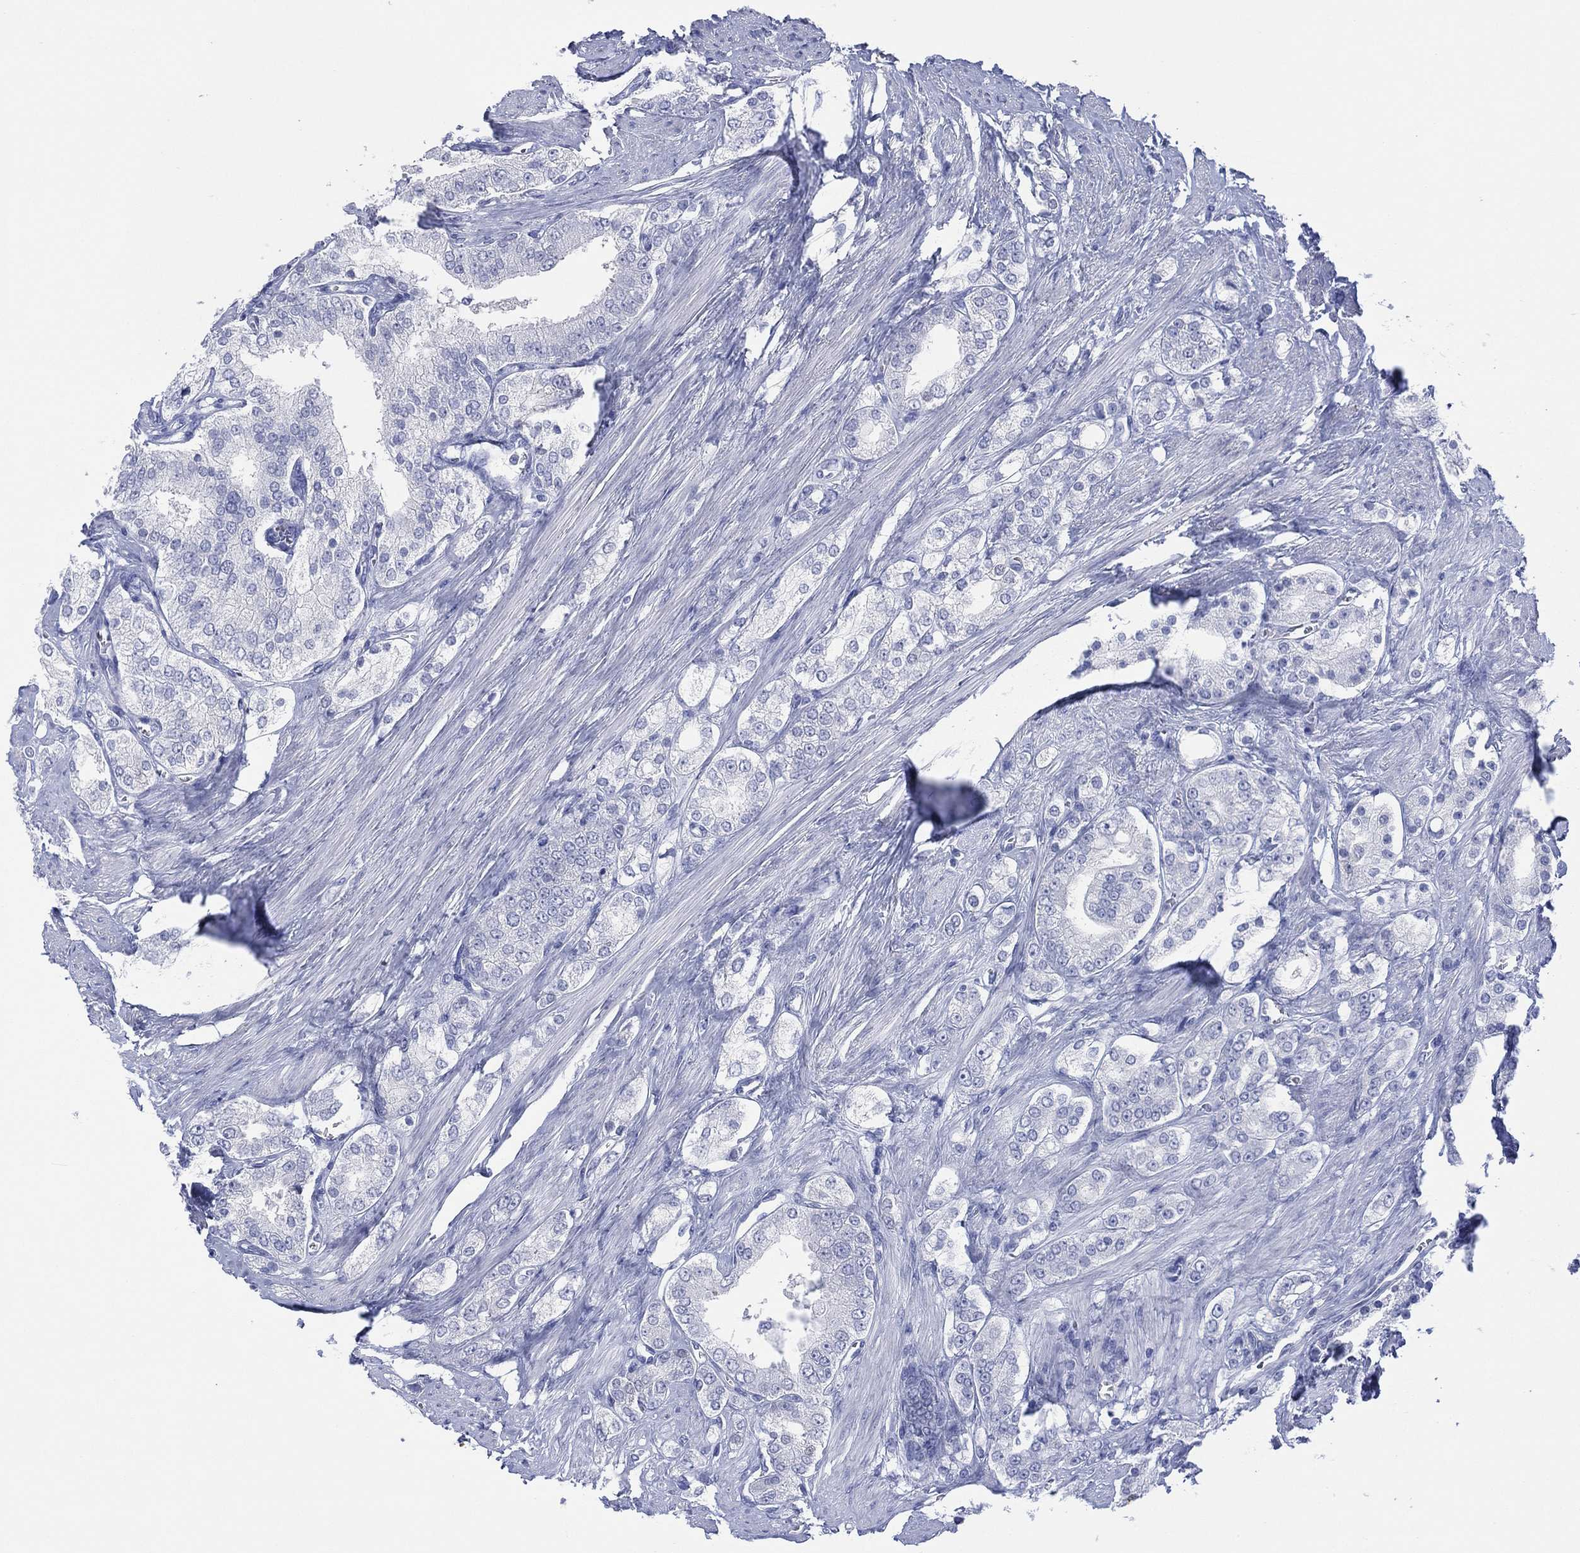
{"staining": {"intensity": "negative", "quantity": "none", "location": "none"}, "tissue": "prostate cancer", "cell_type": "Tumor cells", "image_type": "cancer", "snomed": [{"axis": "morphology", "description": "Adenocarcinoma, NOS"}, {"axis": "topography", "description": "Prostate and seminal vesicle, NOS"}, {"axis": "topography", "description": "Prostate"}], "caption": "This is an IHC photomicrograph of human adenocarcinoma (prostate). There is no positivity in tumor cells.", "gene": "DSG1", "patient": {"sex": "male", "age": 67}}